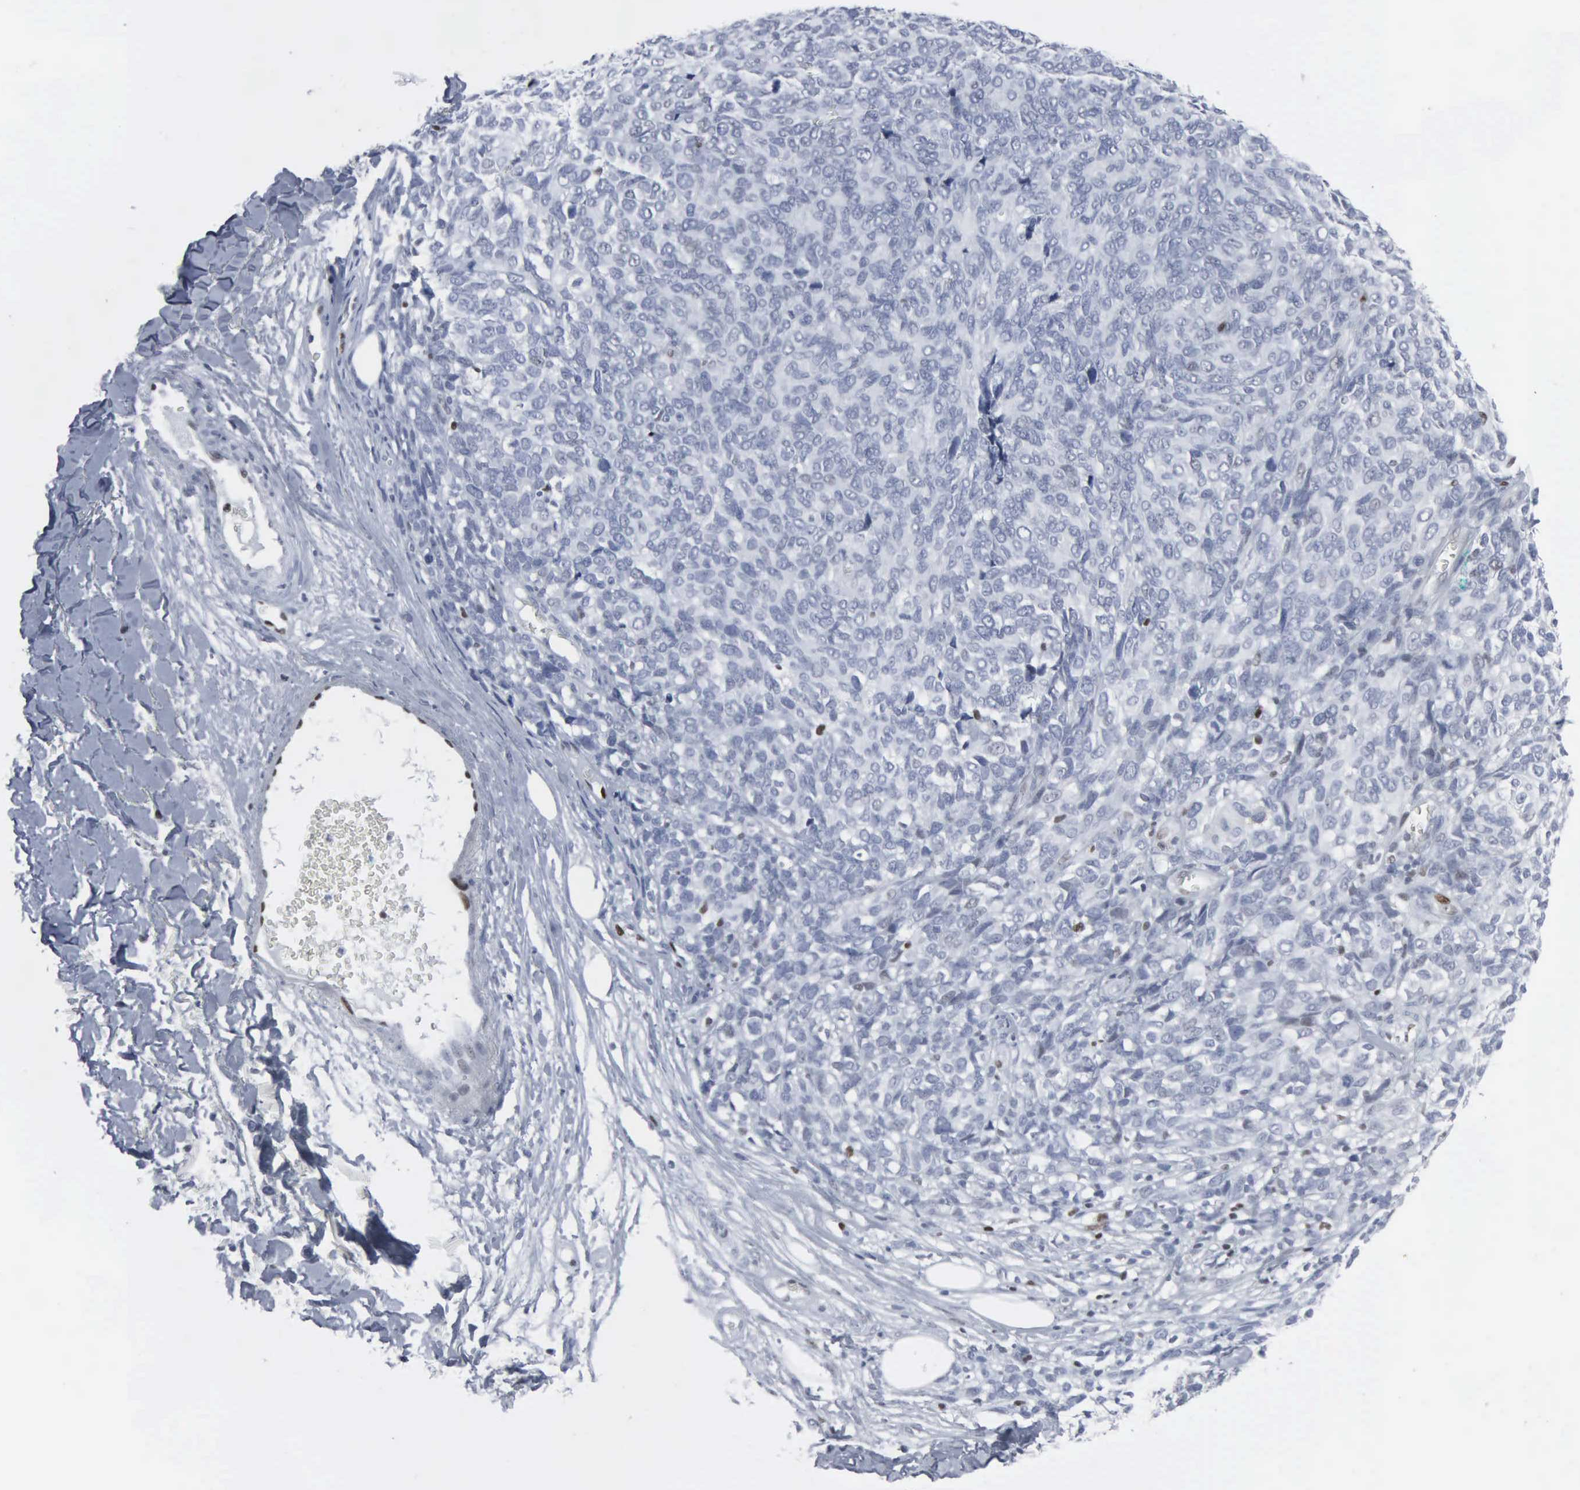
{"staining": {"intensity": "negative", "quantity": "none", "location": "none"}, "tissue": "melanoma", "cell_type": "Tumor cells", "image_type": "cancer", "snomed": [{"axis": "morphology", "description": "Malignant melanoma, NOS"}, {"axis": "topography", "description": "Skin"}], "caption": "This is an immunohistochemistry image of malignant melanoma. There is no expression in tumor cells.", "gene": "CCND3", "patient": {"sex": "female", "age": 85}}